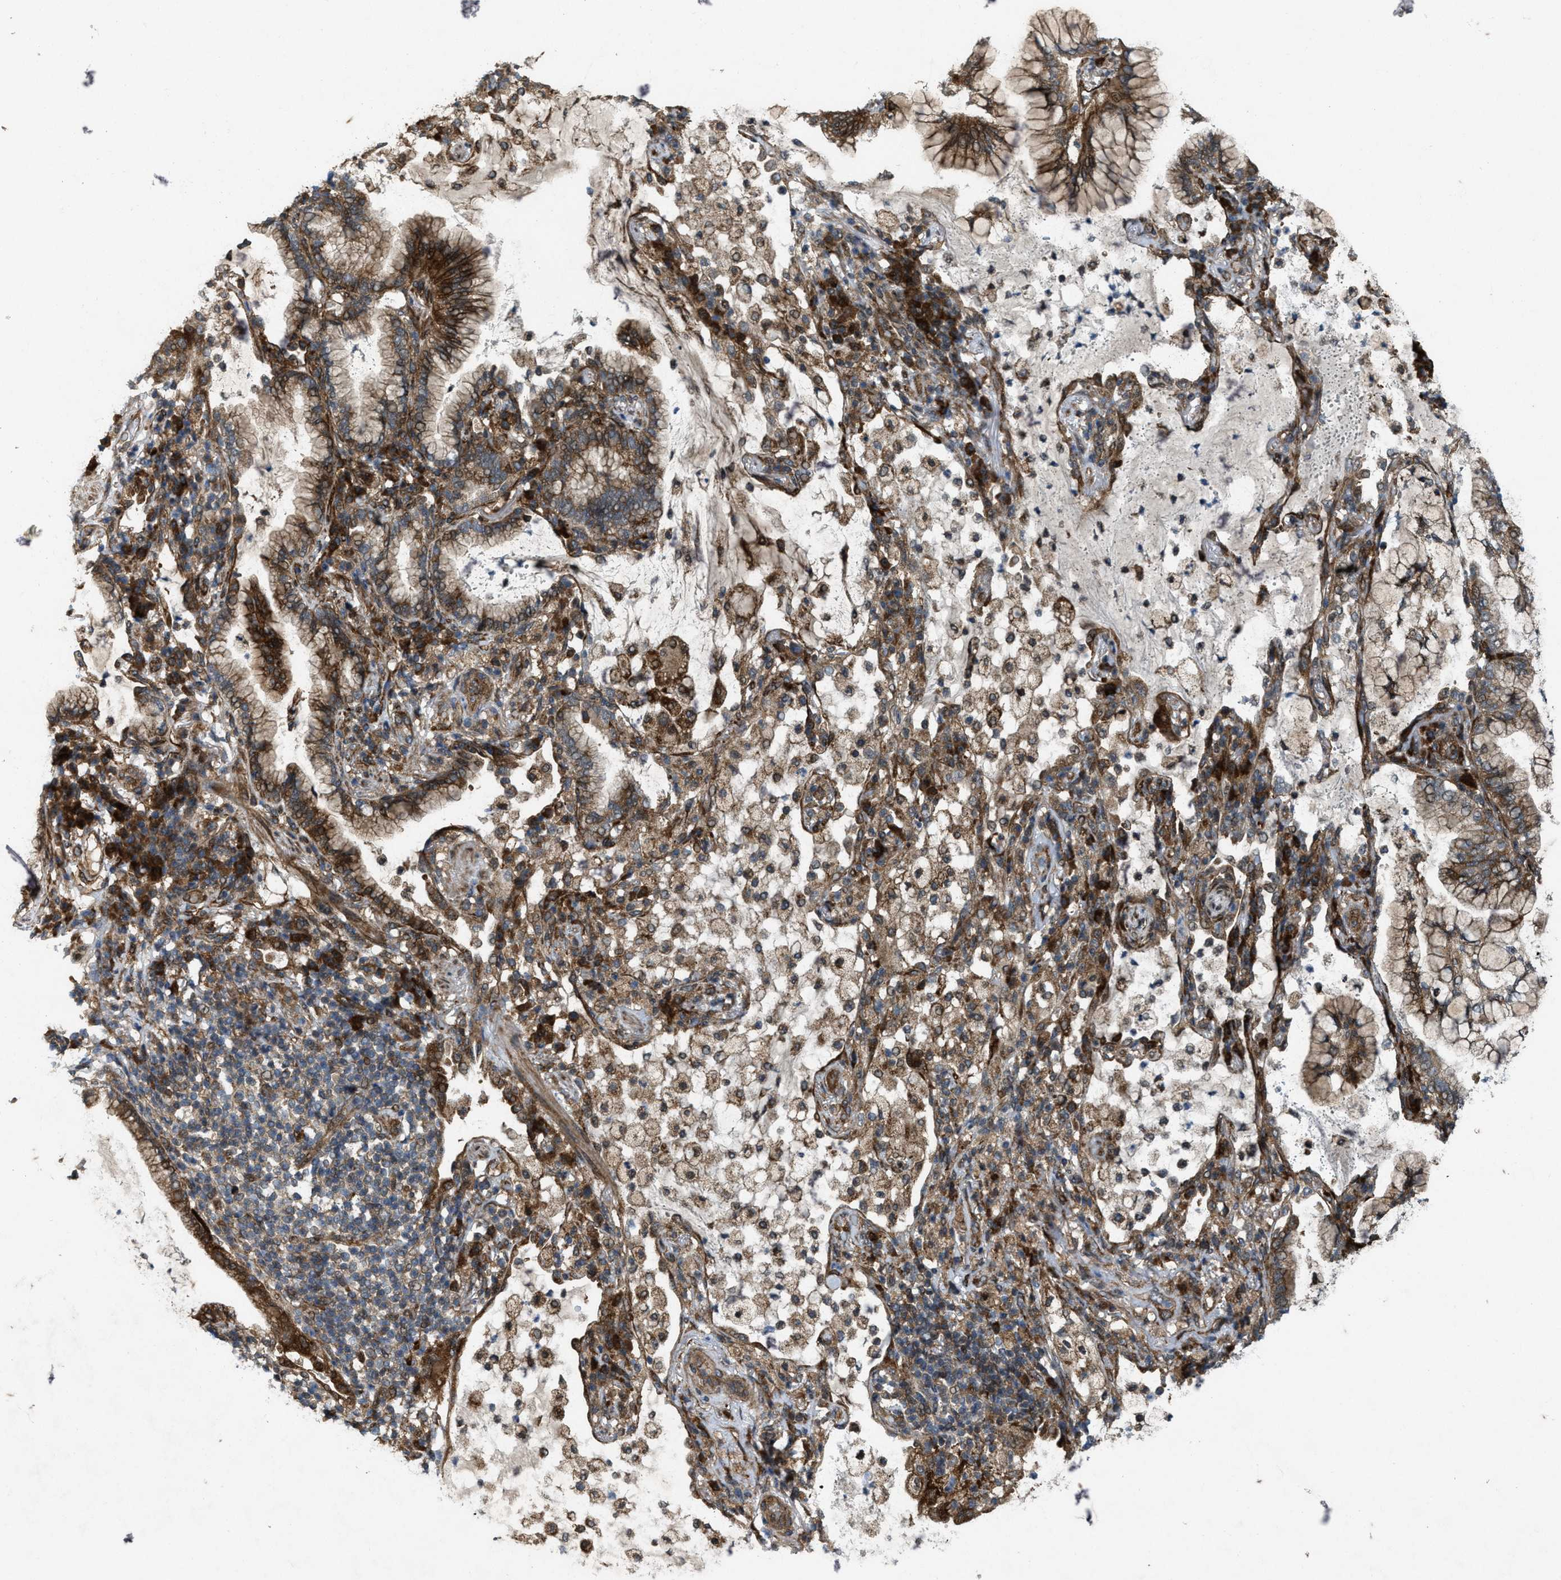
{"staining": {"intensity": "moderate", "quantity": ">75%", "location": "cytoplasmic/membranous"}, "tissue": "lung cancer", "cell_type": "Tumor cells", "image_type": "cancer", "snomed": [{"axis": "morphology", "description": "Adenocarcinoma, NOS"}, {"axis": "topography", "description": "Lung"}], "caption": "Human lung cancer stained with a protein marker exhibits moderate staining in tumor cells.", "gene": "LRRC72", "patient": {"sex": "female", "age": 70}}